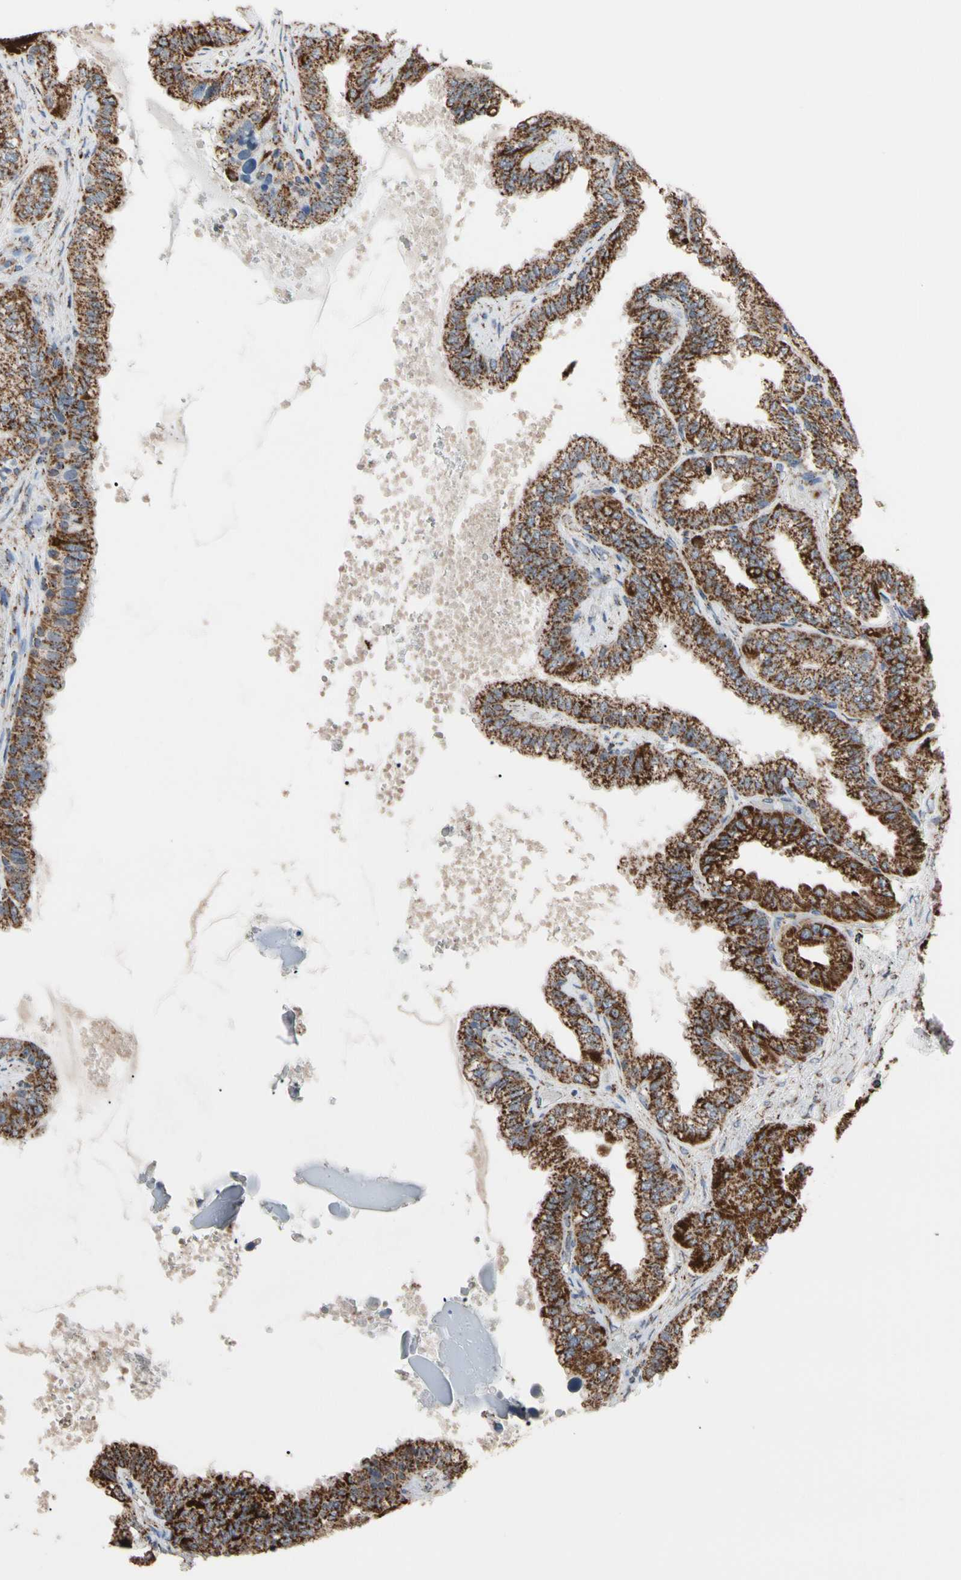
{"staining": {"intensity": "strong", "quantity": ">75%", "location": "cytoplasmic/membranous"}, "tissue": "seminal vesicle", "cell_type": "Glandular cells", "image_type": "normal", "snomed": [{"axis": "morphology", "description": "Normal tissue, NOS"}, {"axis": "topography", "description": "Seminal veicle"}], "caption": "Unremarkable seminal vesicle shows strong cytoplasmic/membranous positivity in about >75% of glandular cells The staining was performed using DAB, with brown indicating positive protein expression. Nuclei are stained blue with hematoxylin..", "gene": "FAM110B", "patient": {"sex": "male", "age": 46}}